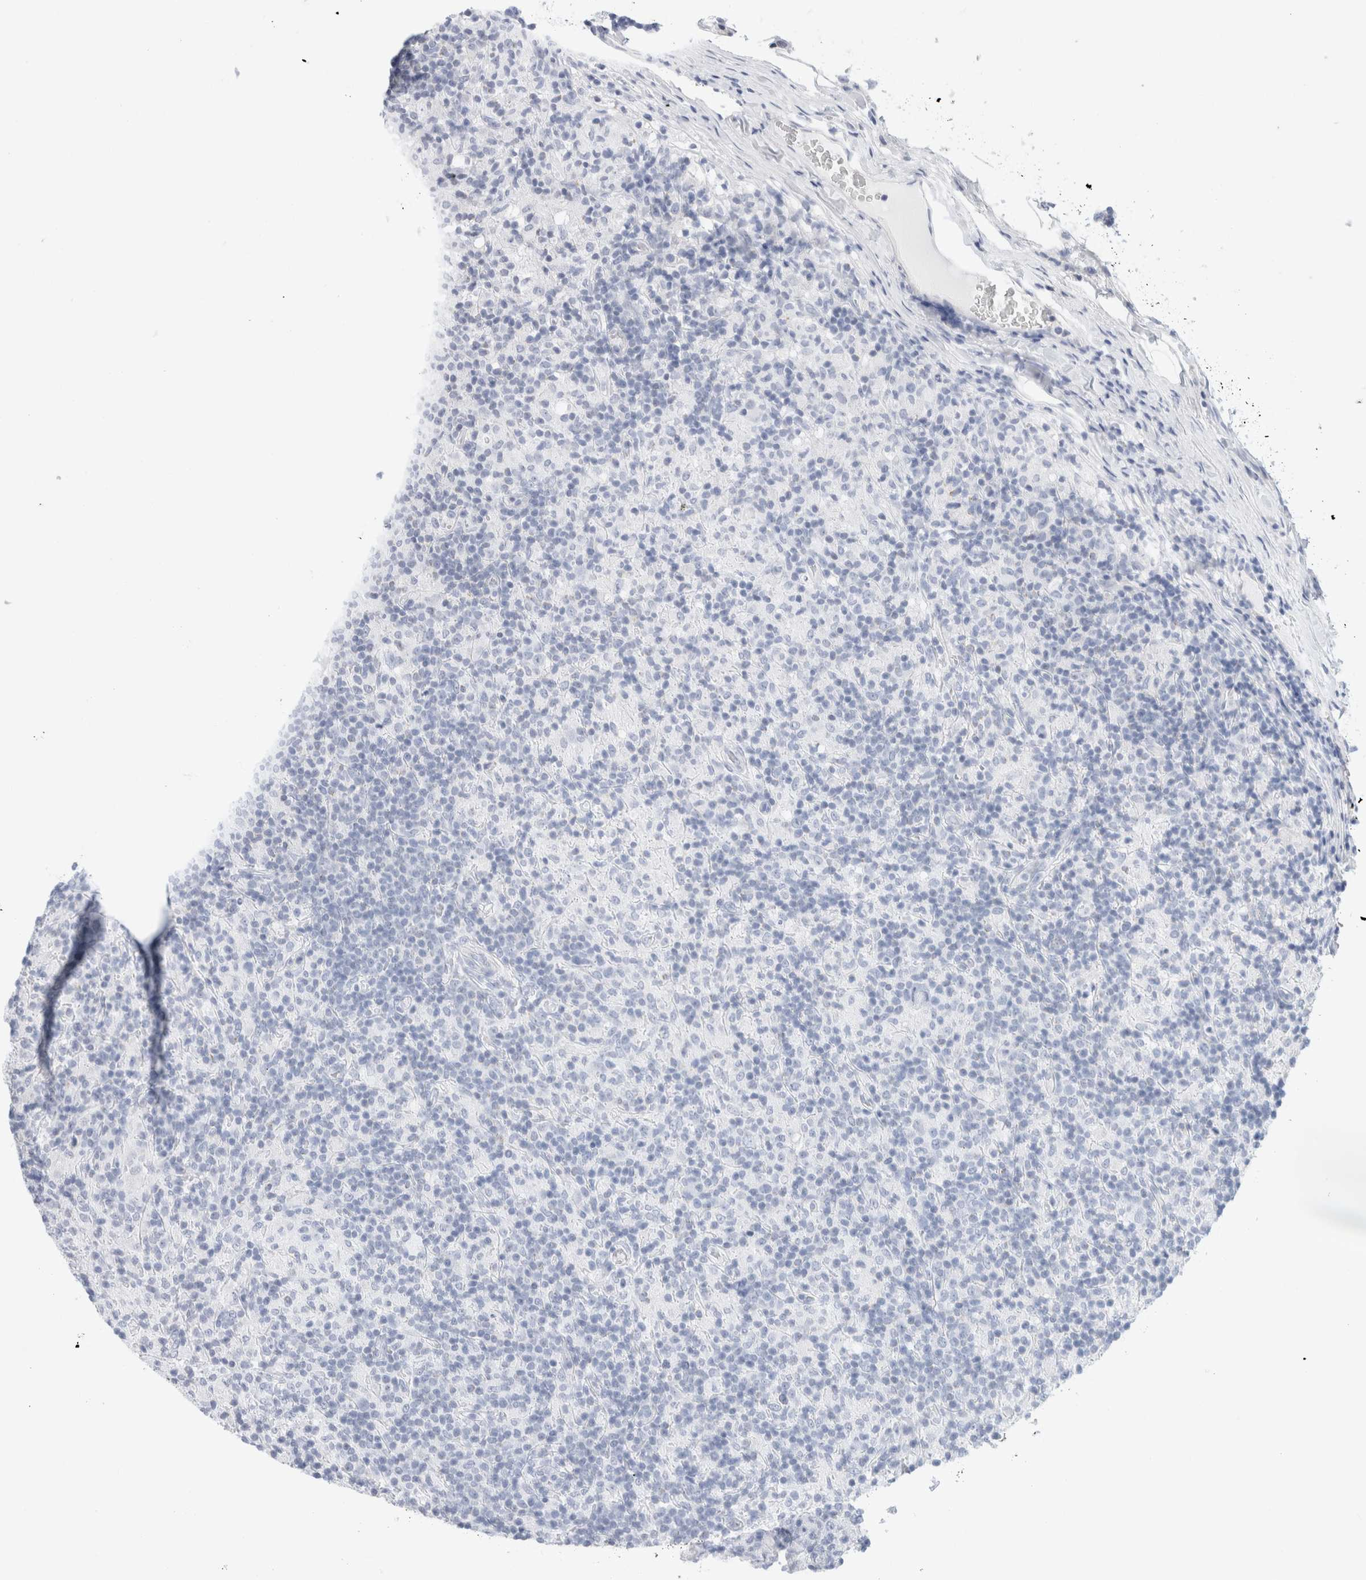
{"staining": {"intensity": "negative", "quantity": "none", "location": "none"}, "tissue": "lymphoma", "cell_type": "Tumor cells", "image_type": "cancer", "snomed": [{"axis": "morphology", "description": "Hodgkin's disease, NOS"}, {"axis": "topography", "description": "Lymph node"}], "caption": "Hodgkin's disease stained for a protein using immunohistochemistry (IHC) demonstrates no expression tumor cells.", "gene": "ECHDC2", "patient": {"sex": "male", "age": 70}}